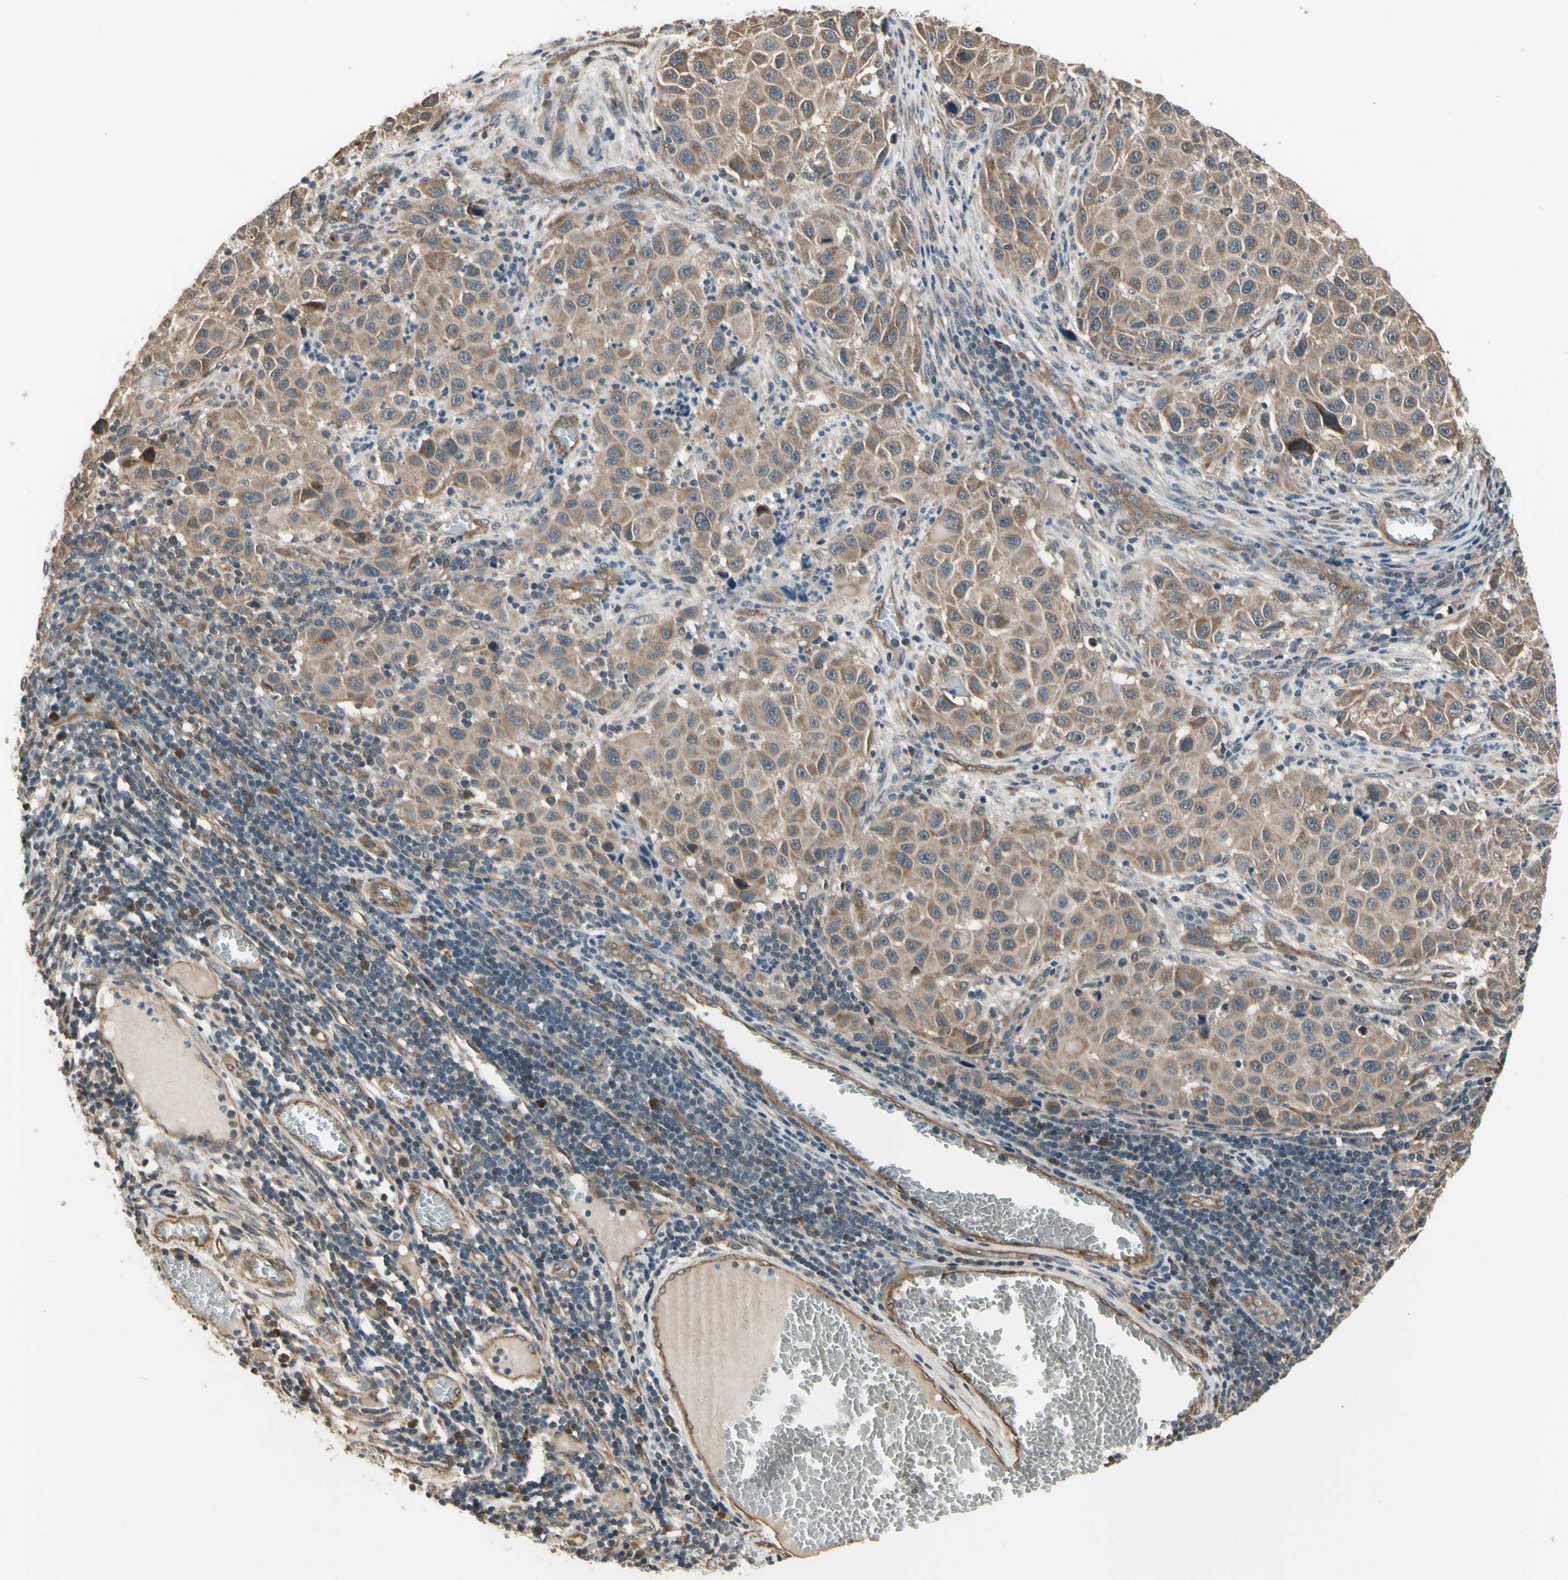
{"staining": {"intensity": "moderate", "quantity": ">75%", "location": "cytoplasmic/membranous"}, "tissue": "melanoma", "cell_type": "Tumor cells", "image_type": "cancer", "snomed": [{"axis": "morphology", "description": "Malignant melanoma, Metastatic site"}, {"axis": "topography", "description": "Lymph node"}], "caption": "A high-resolution micrograph shows immunohistochemistry staining of malignant melanoma (metastatic site), which shows moderate cytoplasmic/membranous expression in approximately >75% of tumor cells.", "gene": "EFNB2", "patient": {"sex": "male", "age": 61}}